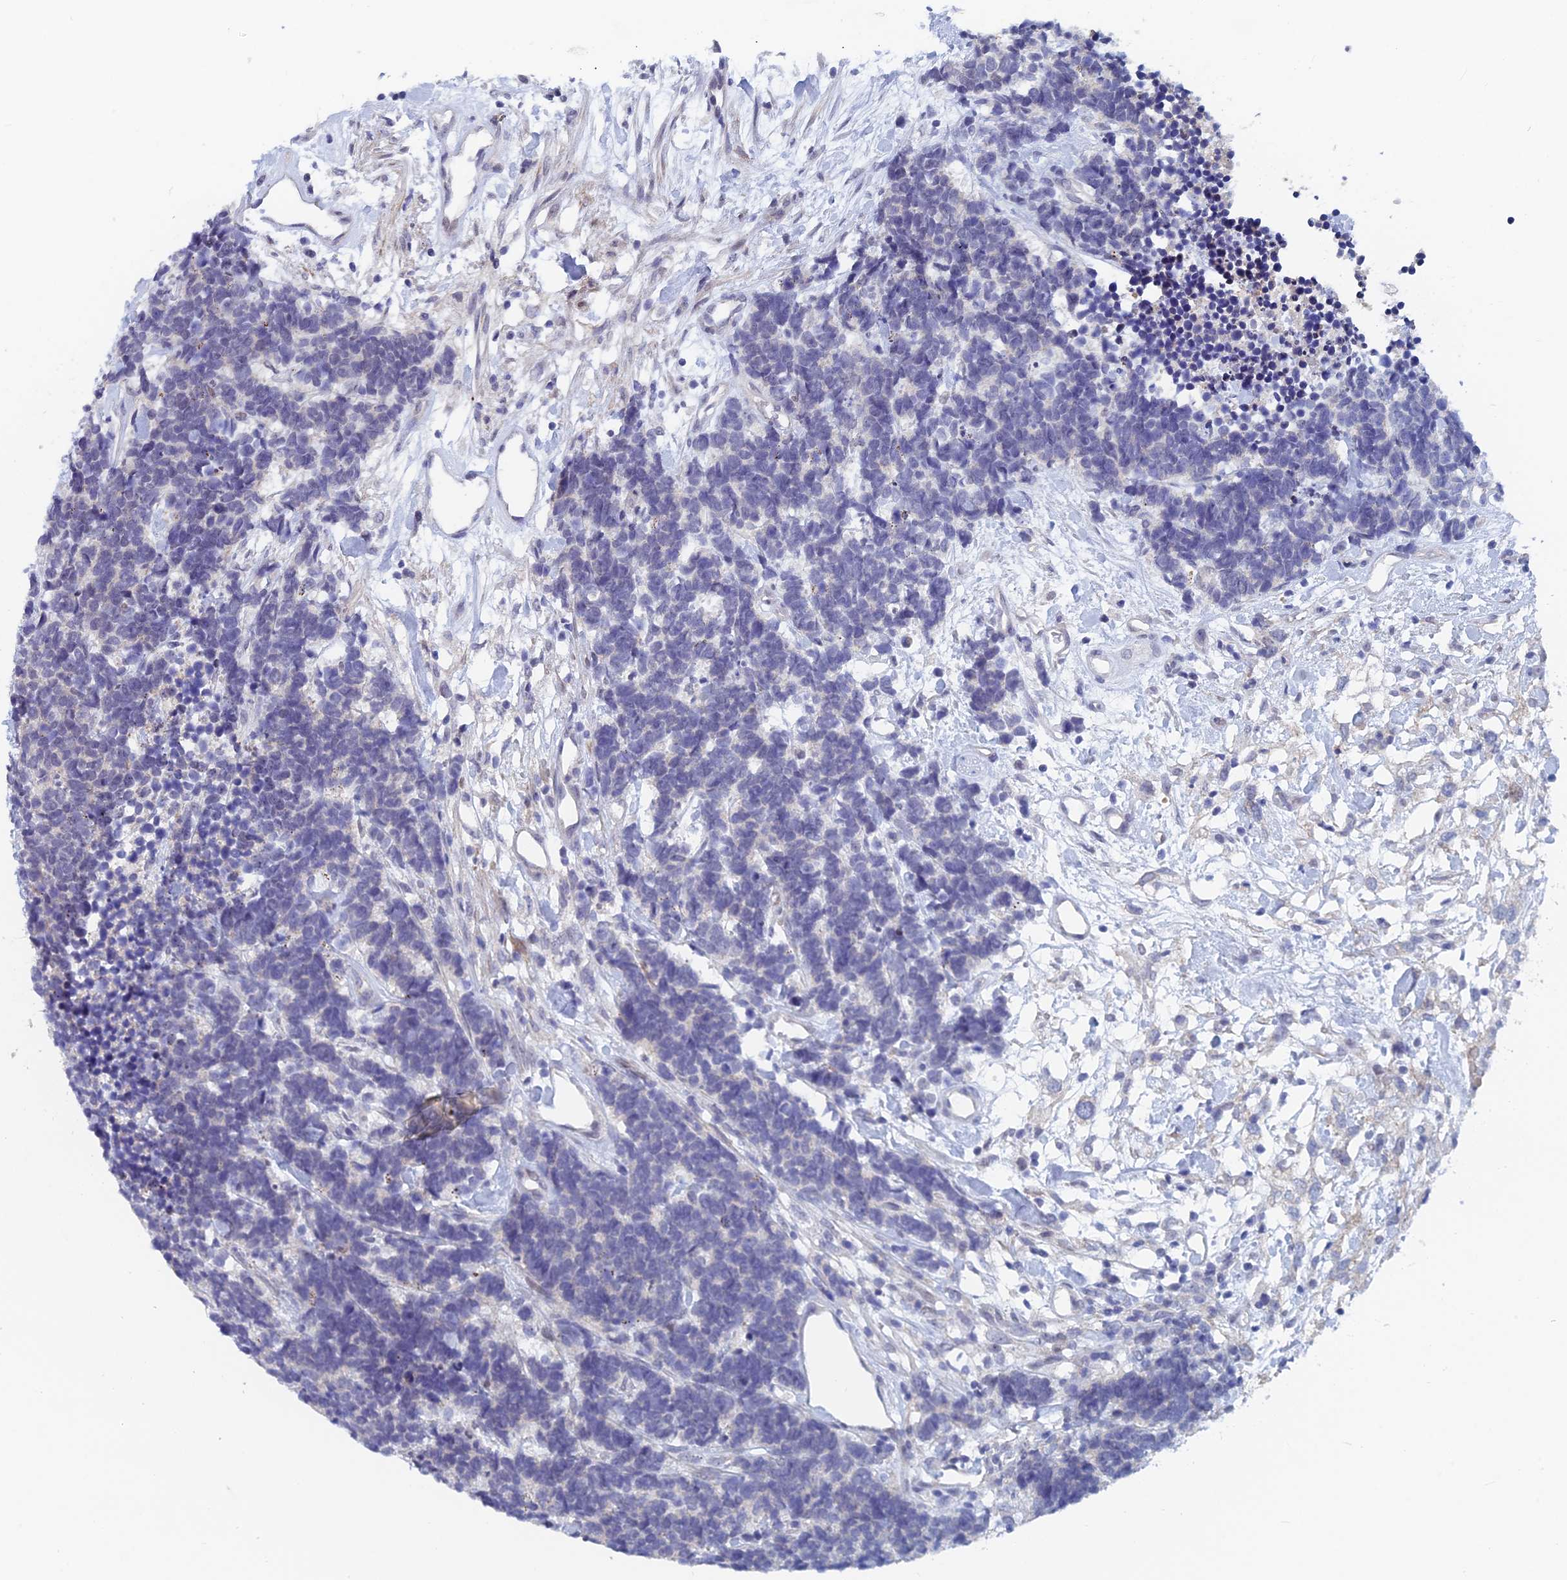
{"staining": {"intensity": "negative", "quantity": "none", "location": "none"}, "tissue": "carcinoid", "cell_type": "Tumor cells", "image_type": "cancer", "snomed": [{"axis": "morphology", "description": "Carcinoma, NOS"}, {"axis": "morphology", "description": "Carcinoid, malignant, NOS"}, {"axis": "topography", "description": "Urinary bladder"}], "caption": "Immunohistochemical staining of human carcinoma displays no significant positivity in tumor cells.", "gene": "GMNC", "patient": {"sex": "male", "age": 57}}